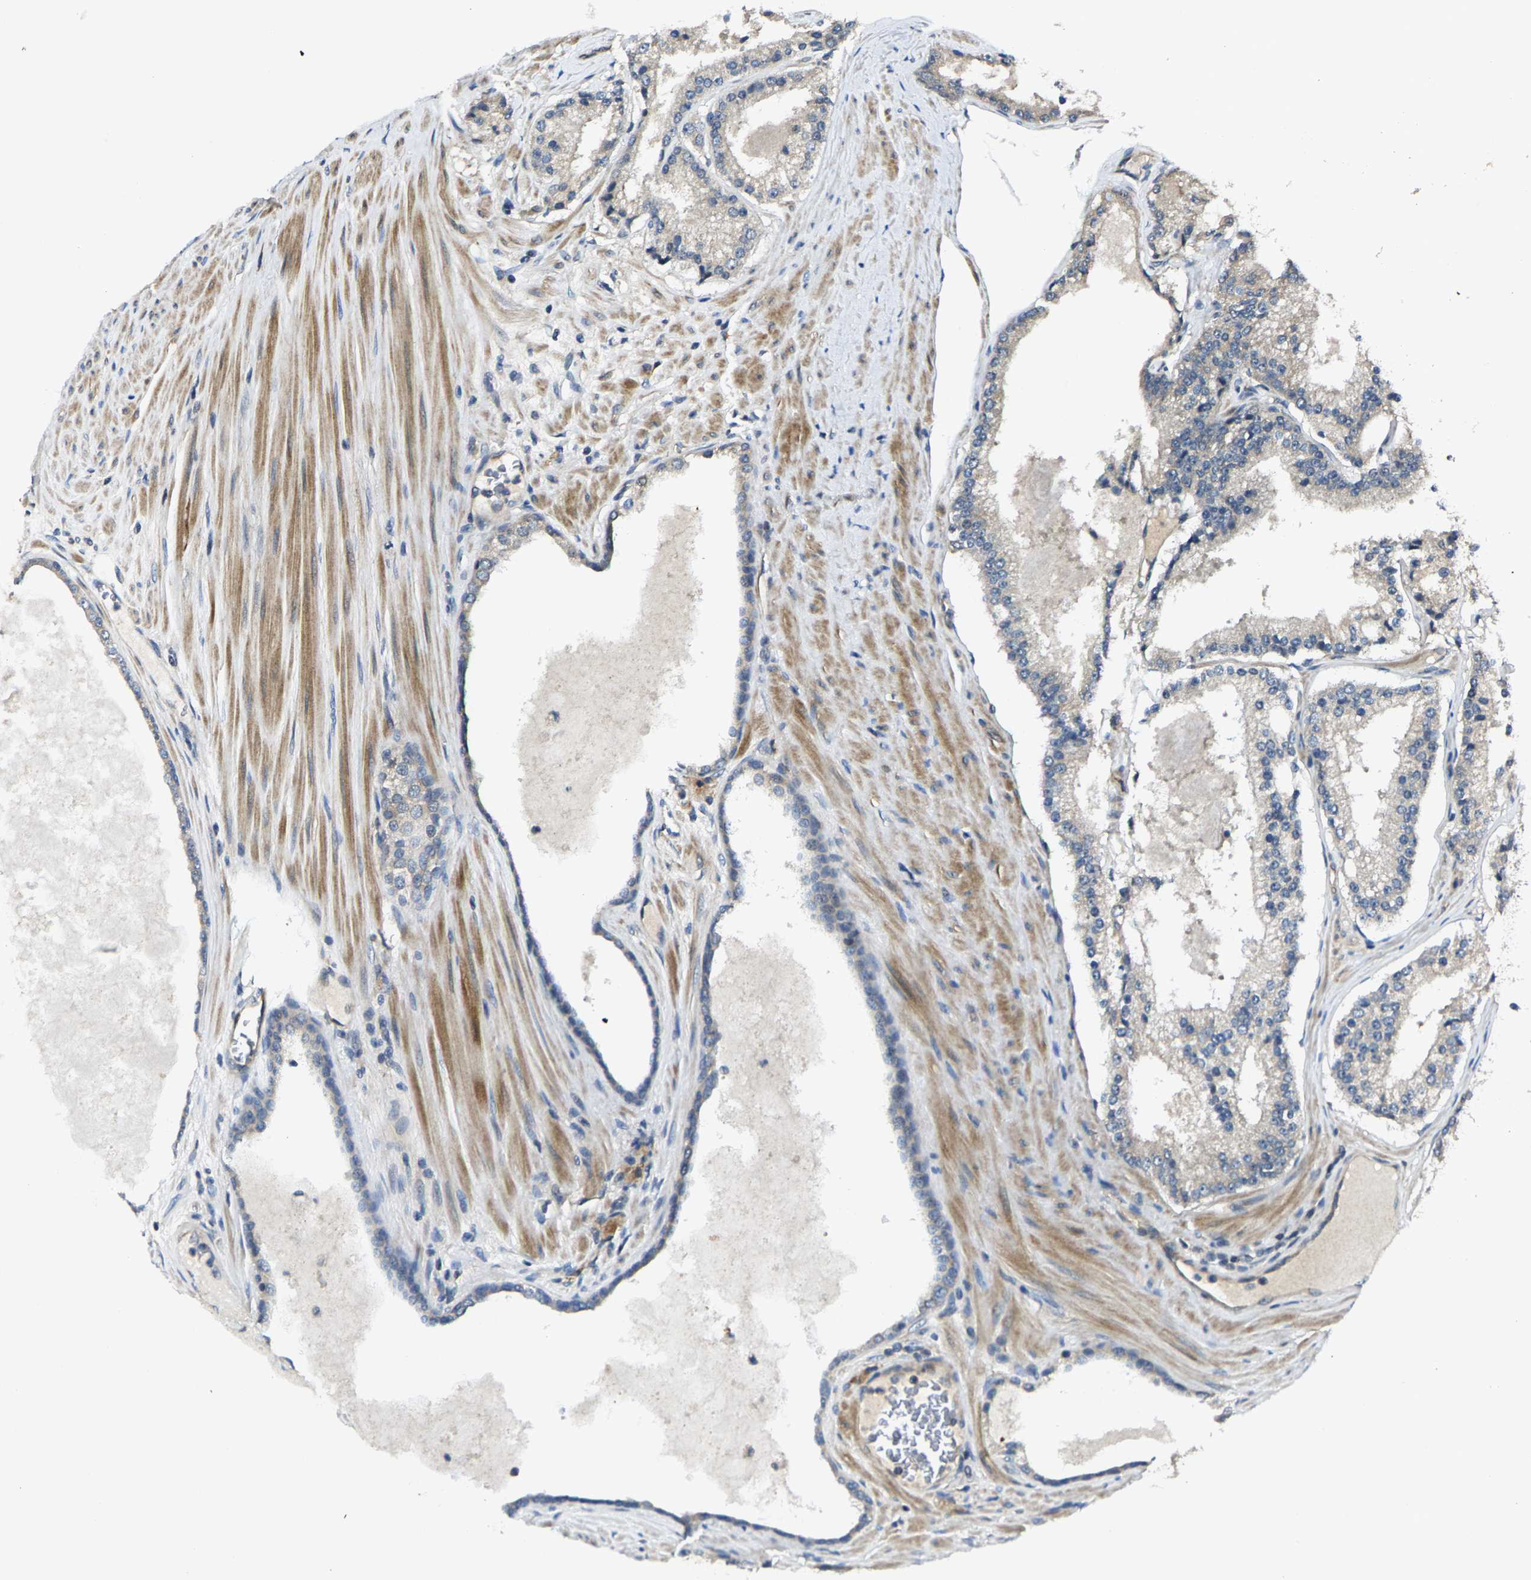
{"staining": {"intensity": "negative", "quantity": "none", "location": "none"}, "tissue": "prostate cancer", "cell_type": "Tumor cells", "image_type": "cancer", "snomed": [{"axis": "morphology", "description": "Adenocarcinoma, Low grade"}, {"axis": "topography", "description": "Prostate"}], "caption": "A histopathology image of human prostate cancer (adenocarcinoma (low-grade)) is negative for staining in tumor cells.", "gene": "AGBL3", "patient": {"sex": "male", "age": 70}}